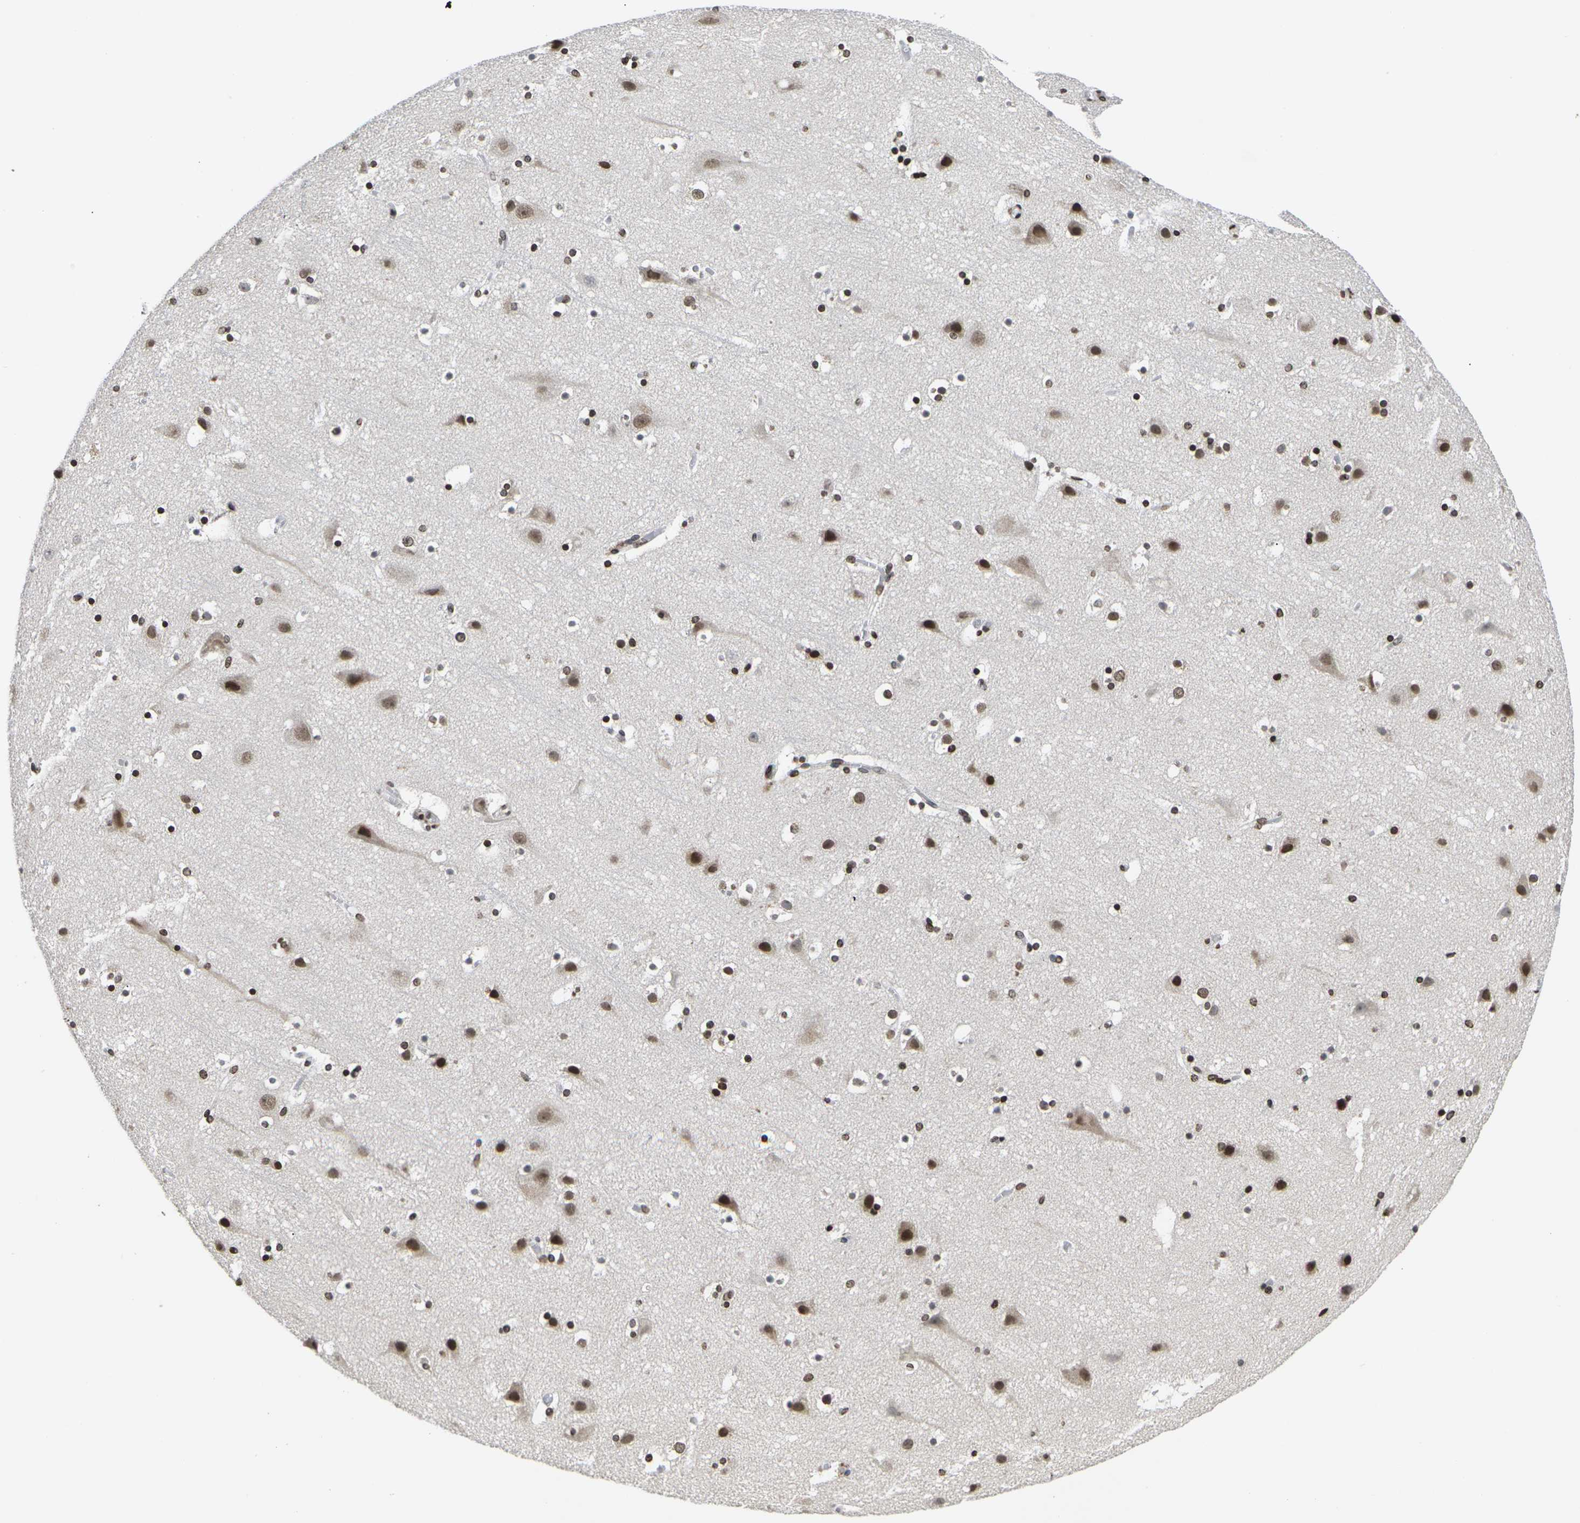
{"staining": {"intensity": "moderate", "quantity": ">75%", "location": "nuclear"}, "tissue": "cerebral cortex", "cell_type": "Endothelial cells", "image_type": "normal", "snomed": [{"axis": "morphology", "description": "Normal tissue, NOS"}, {"axis": "topography", "description": "Cerebral cortex"}], "caption": "An immunohistochemistry (IHC) photomicrograph of benign tissue is shown. Protein staining in brown highlights moderate nuclear positivity in cerebral cortex within endothelial cells. (DAB (3,3'-diaminobenzidine) IHC with brightfield microscopy, high magnification).", "gene": "ETV5", "patient": {"sex": "male", "age": 45}}